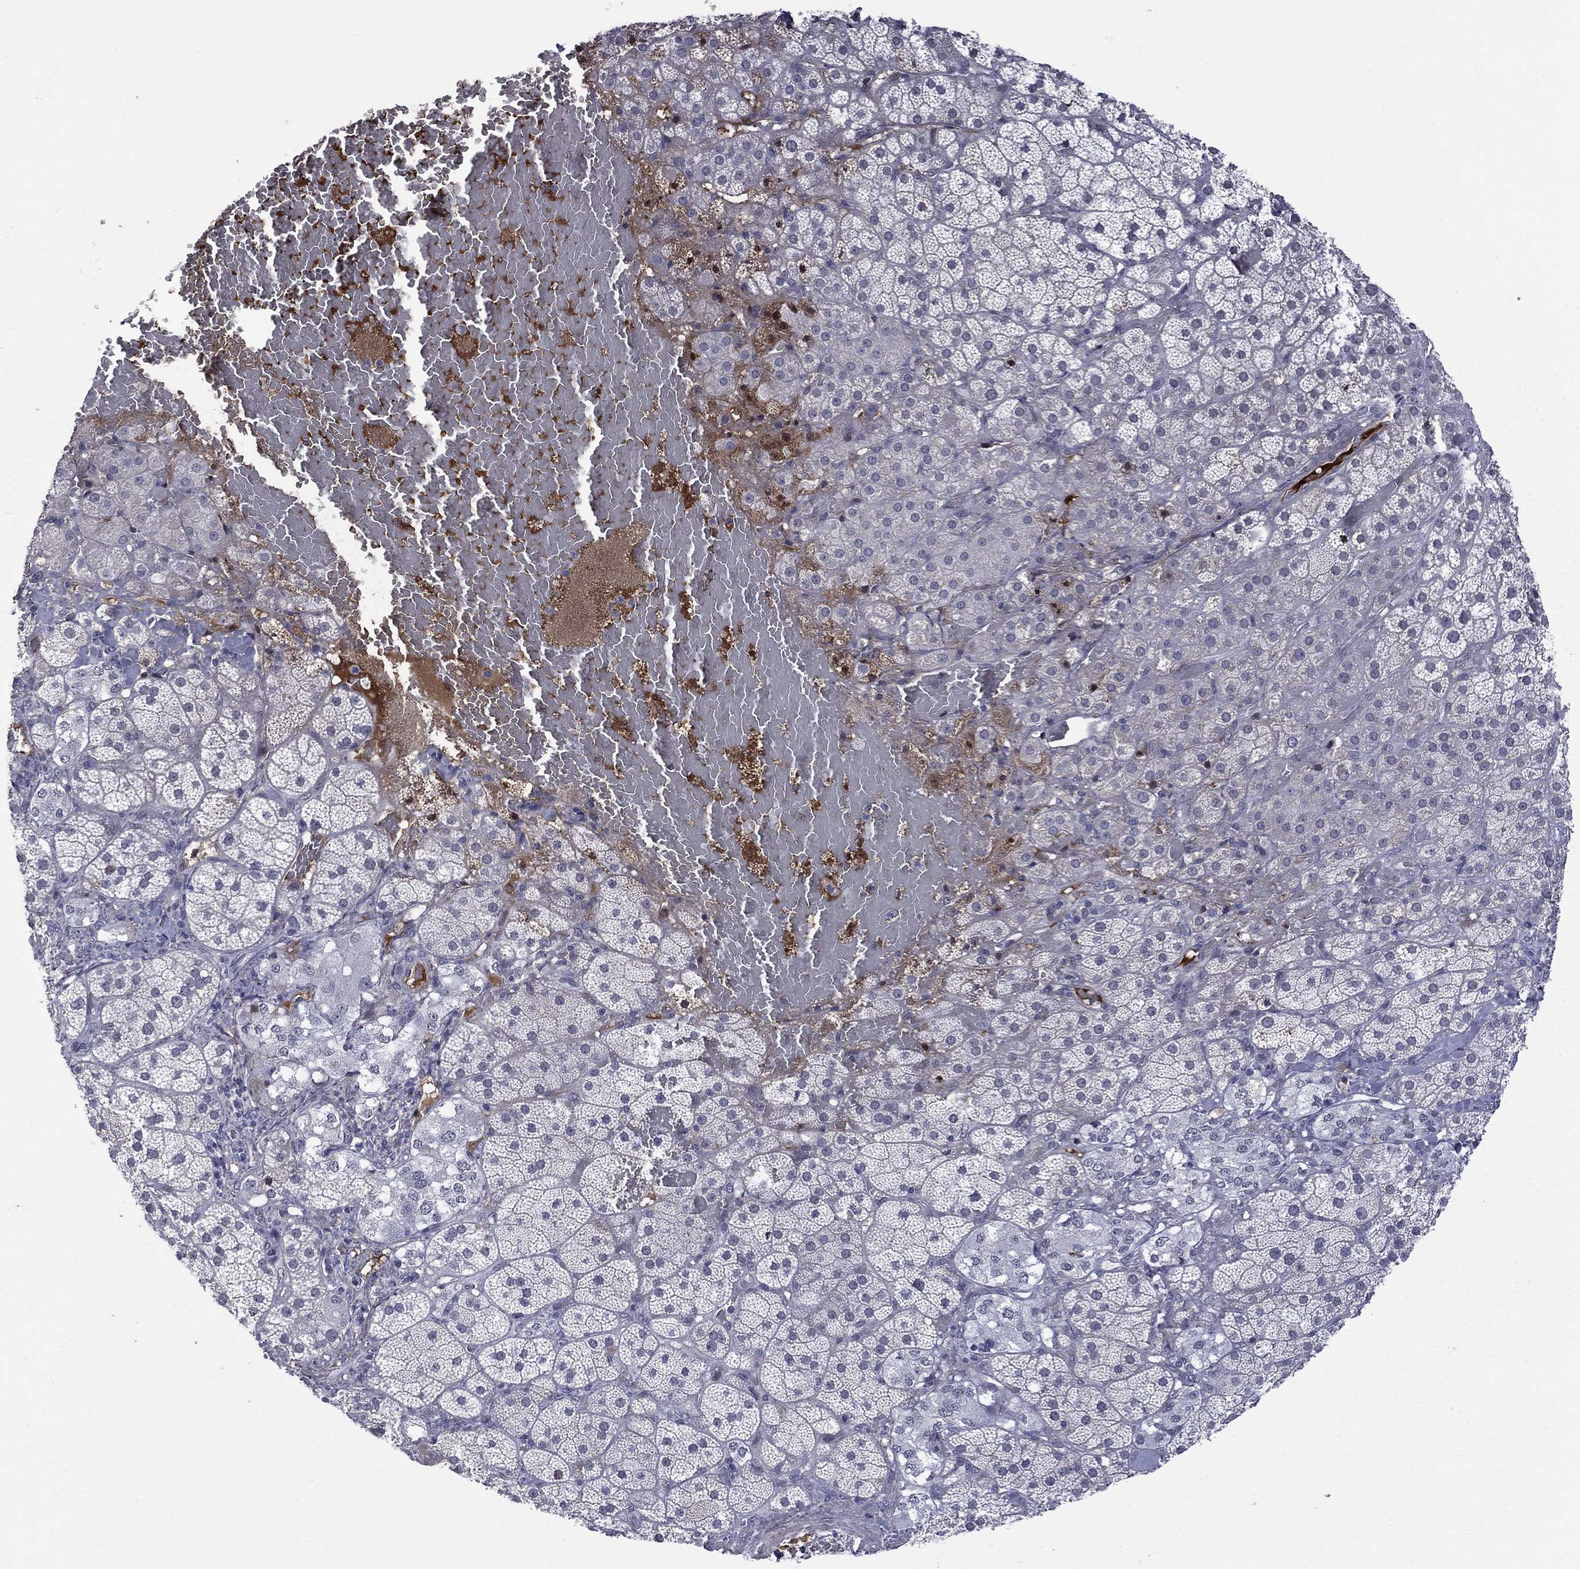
{"staining": {"intensity": "negative", "quantity": "none", "location": "none"}, "tissue": "adrenal gland", "cell_type": "Glandular cells", "image_type": "normal", "snomed": [{"axis": "morphology", "description": "Normal tissue, NOS"}, {"axis": "topography", "description": "Adrenal gland"}], "caption": "DAB immunohistochemical staining of benign adrenal gland reveals no significant staining in glandular cells. The staining is performed using DAB brown chromogen with nuclei counter-stained in using hematoxylin.", "gene": "FGG", "patient": {"sex": "male", "age": 57}}